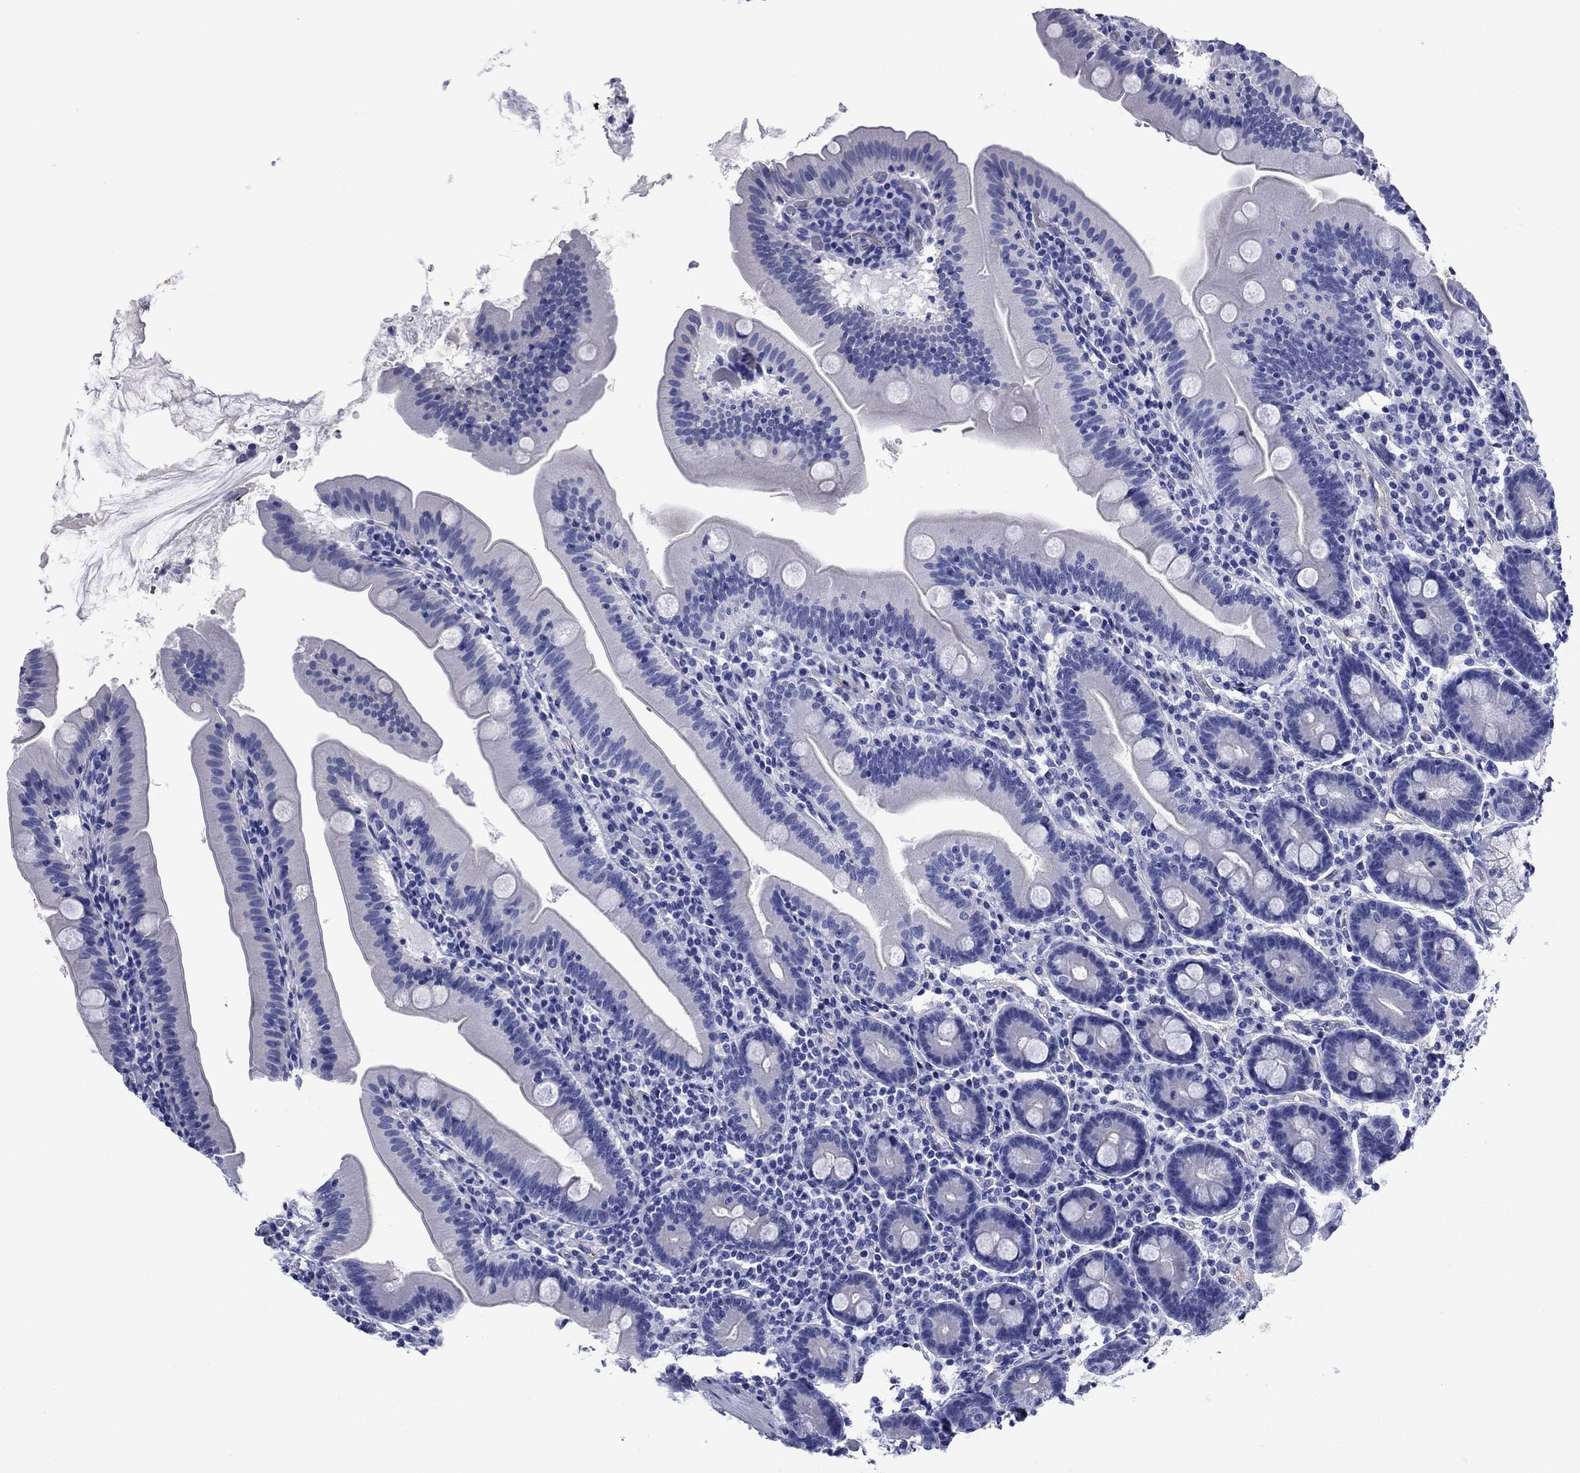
{"staining": {"intensity": "negative", "quantity": "none", "location": "none"}, "tissue": "small intestine", "cell_type": "Glandular cells", "image_type": "normal", "snomed": [{"axis": "morphology", "description": "Normal tissue, NOS"}, {"axis": "topography", "description": "Small intestine"}], "caption": "Glandular cells show no significant protein positivity in benign small intestine. Brightfield microscopy of IHC stained with DAB (brown) and hematoxylin (blue), captured at high magnification.", "gene": "SLC1A2", "patient": {"sex": "male", "age": 37}}